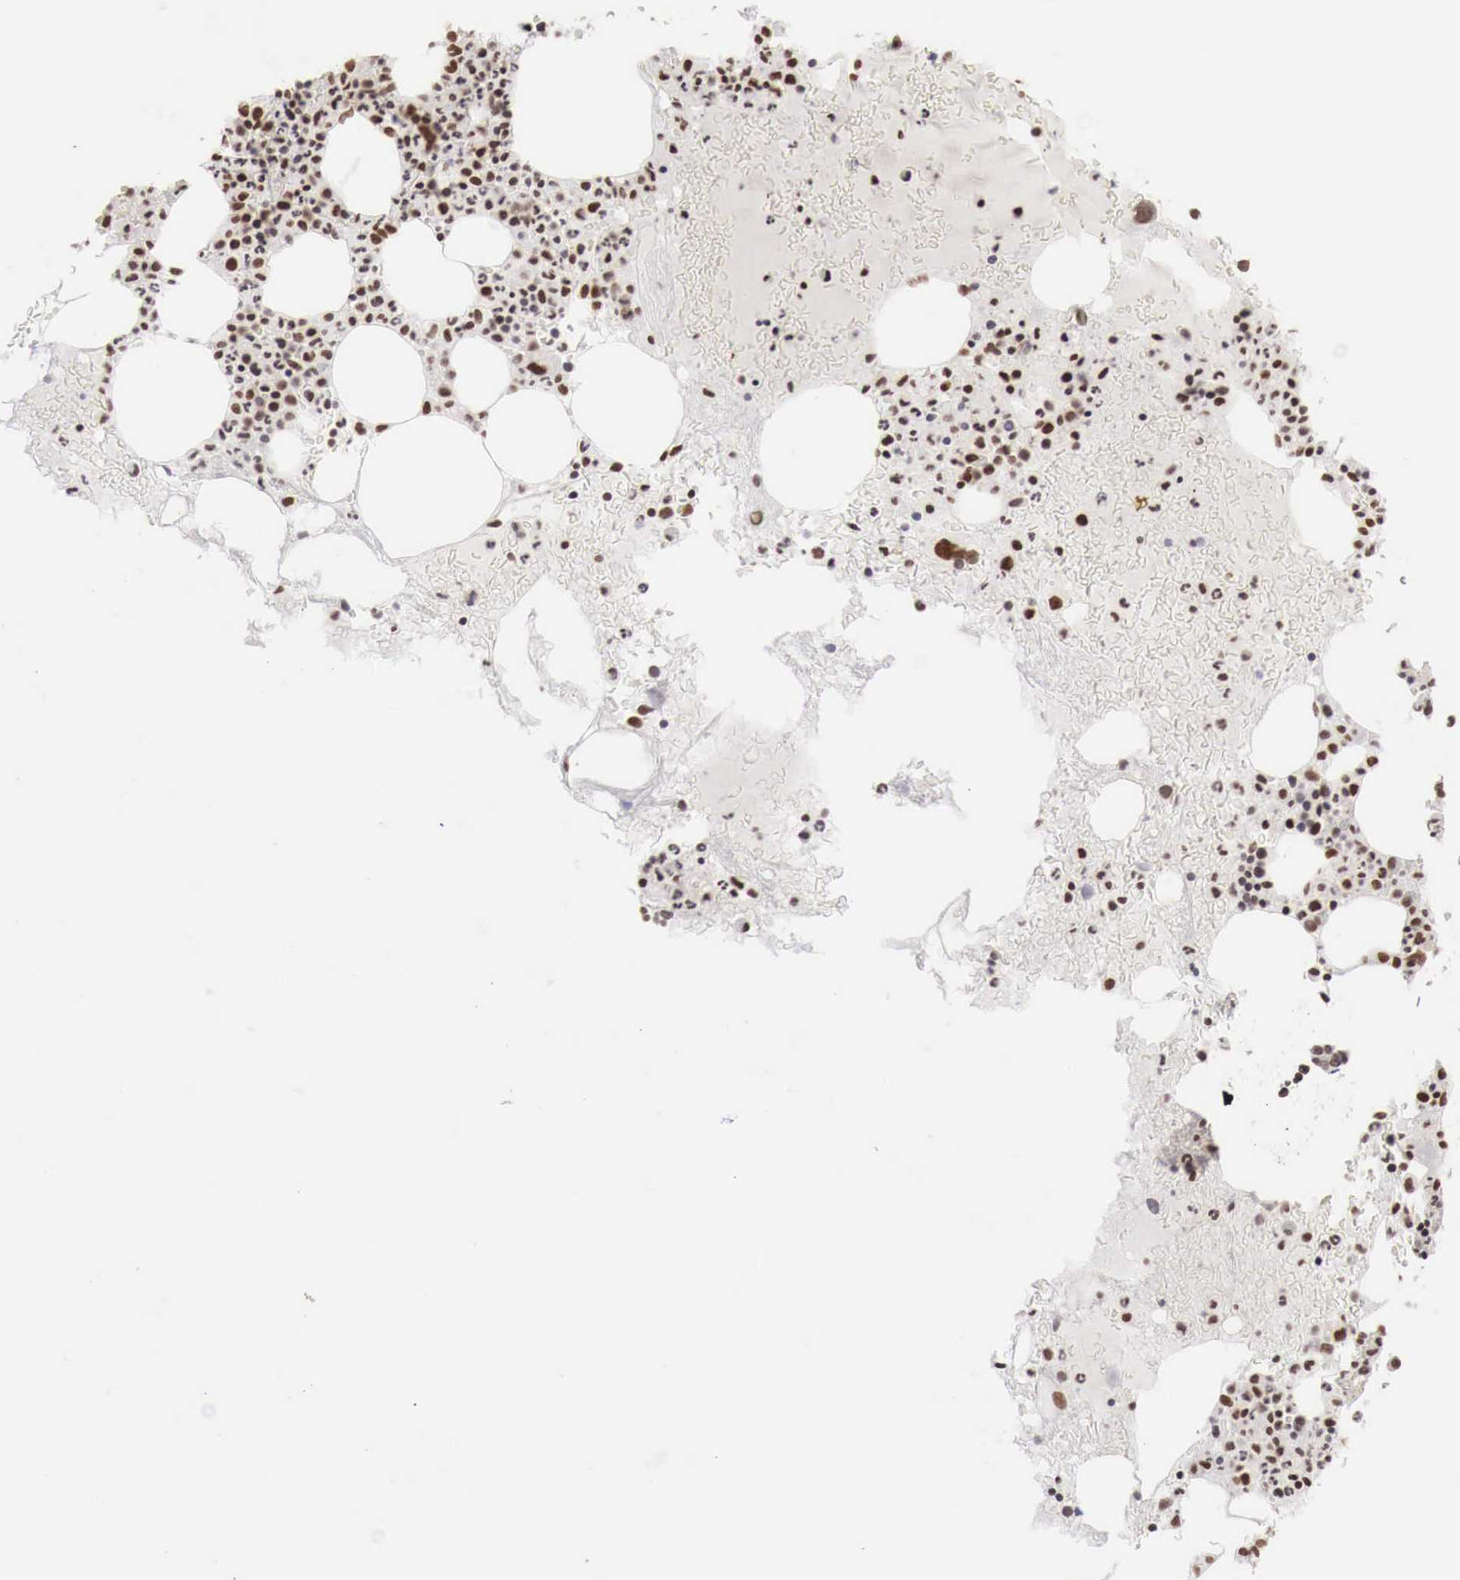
{"staining": {"intensity": "strong", "quantity": ">75%", "location": "nuclear"}, "tissue": "bone marrow", "cell_type": "Hematopoietic cells", "image_type": "normal", "snomed": [{"axis": "morphology", "description": "Normal tissue, NOS"}, {"axis": "topography", "description": "Bone marrow"}], "caption": "Hematopoietic cells reveal high levels of strong nuclear expression in approximately >75% of cells in normal bone marrow. Nuclei are stained in blue.", "gene": "PHF14", "patient": {"sex": "female", "age": 88}}